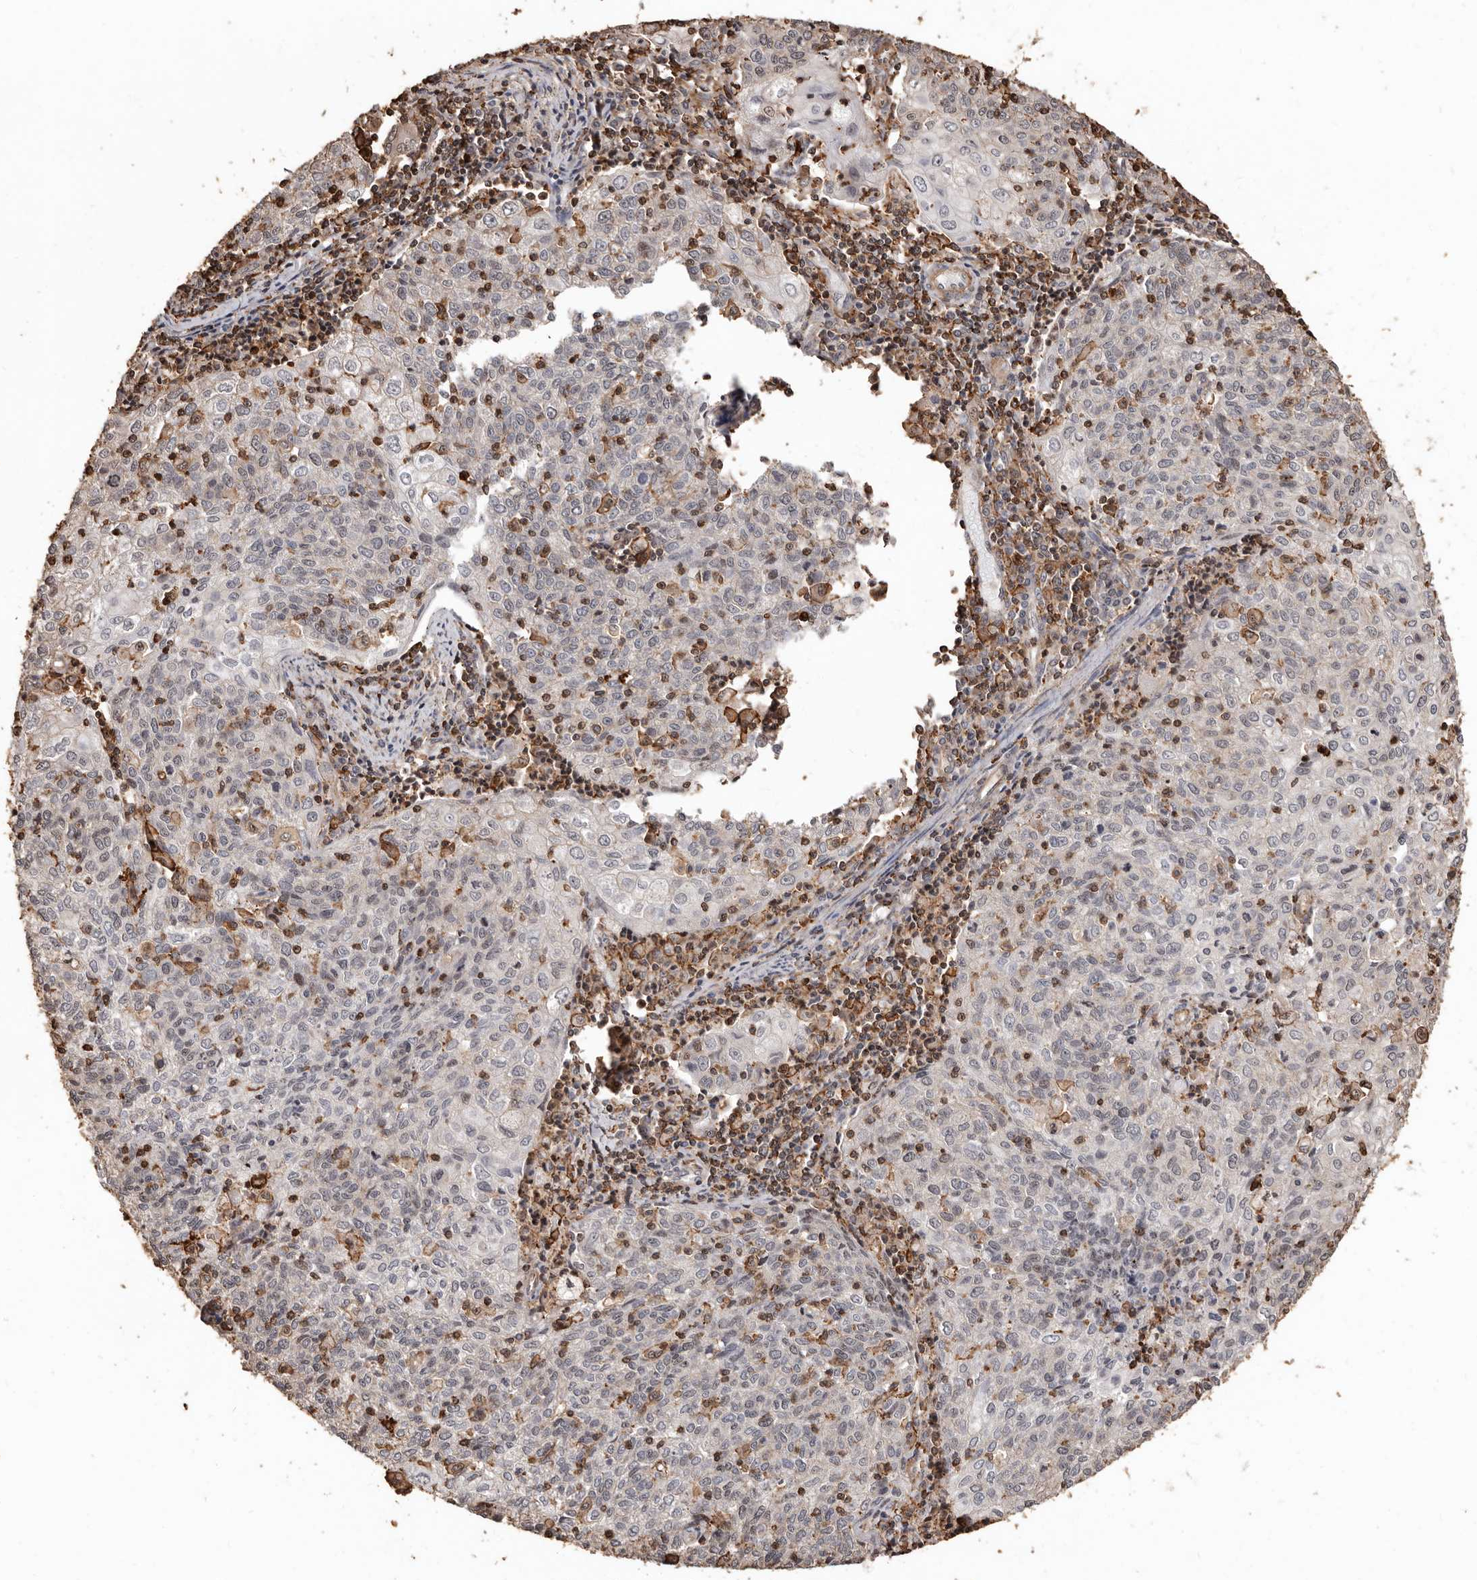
{"staining": {"intensity": "negative", "quantity": "none", "location": "none"}, "tissue": "cervical cancer", "cell_type": "Tumor cells", "image_type": "cancer", "snomed": [{"axis": "morphology", "description": "Squamous cell carcinoma, NOS"}, {"axis": "topography", "description": "Cervix"}], "caption": "Immunohistochemistry photomicrograph of neoplastic tissue: human cervical cancer stained with DAB (3,3'-diaminobenzidine) exhibits no significant protein expression in tumor cells.", "gene": "GSK3A", "patient": {"sex": "female", "age": 48}}